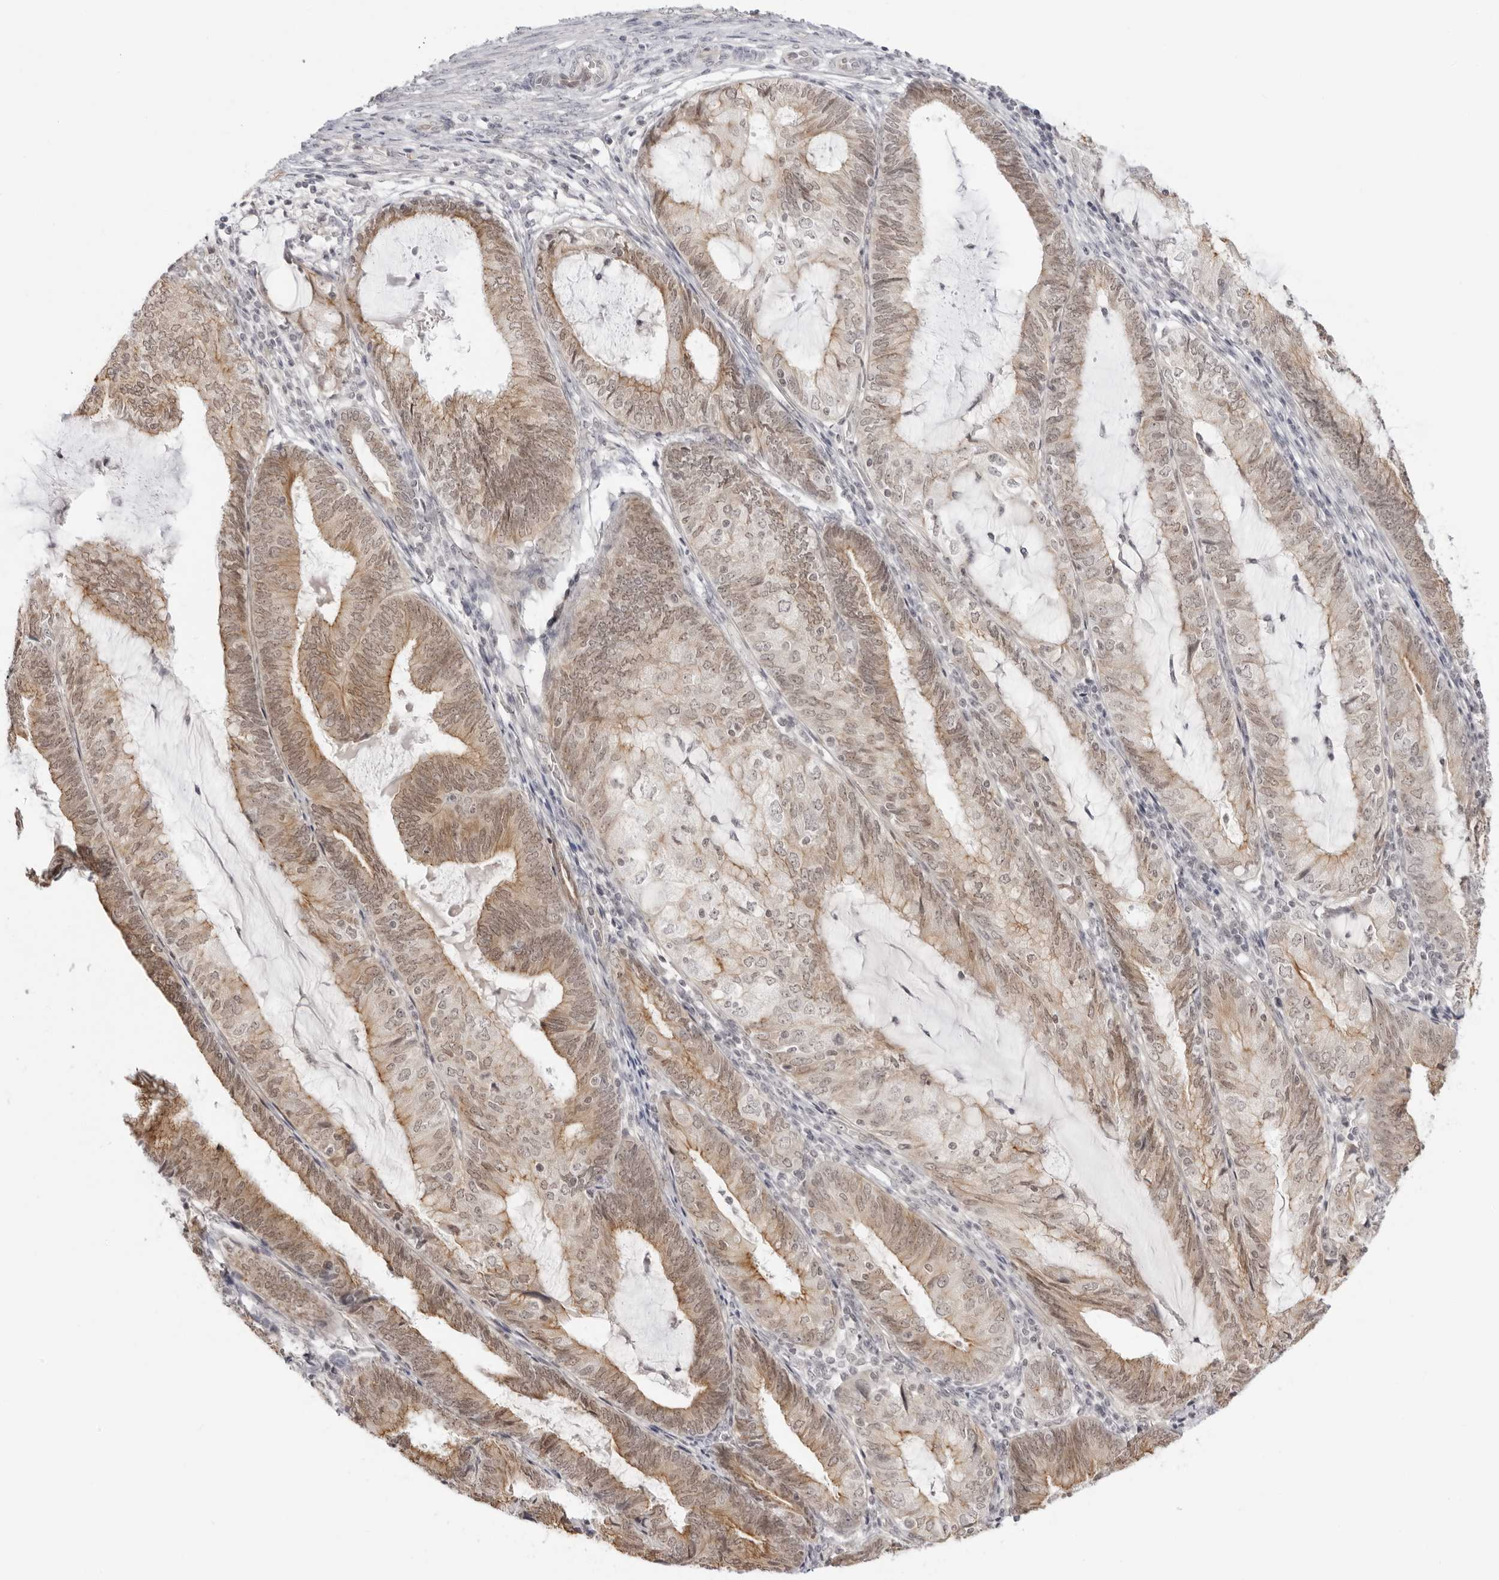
{"staining": {"intensity": "moderate", "quantity": ">75%", "location": "cytoplasmic/membranous,nuclear"}, "tissue": "endometrial cancer", "cell_type": "Tumor cells", "image_type": "cancer", "snomed": [{"axis": "morphology", "description": "Adenocarcinoma, NOS"}, {"axis": "topography", "description": "Endometrium"}], "caption": "DAB immunohistochemical staining of human endometrial adenocarcinoma demonstrates moderate cytoplasmic/membranous and nuclear protein expression in about >75% of tumor cells.", "gene": "TRAPPC3", "patient": {"sex": "female", "age": 81}}